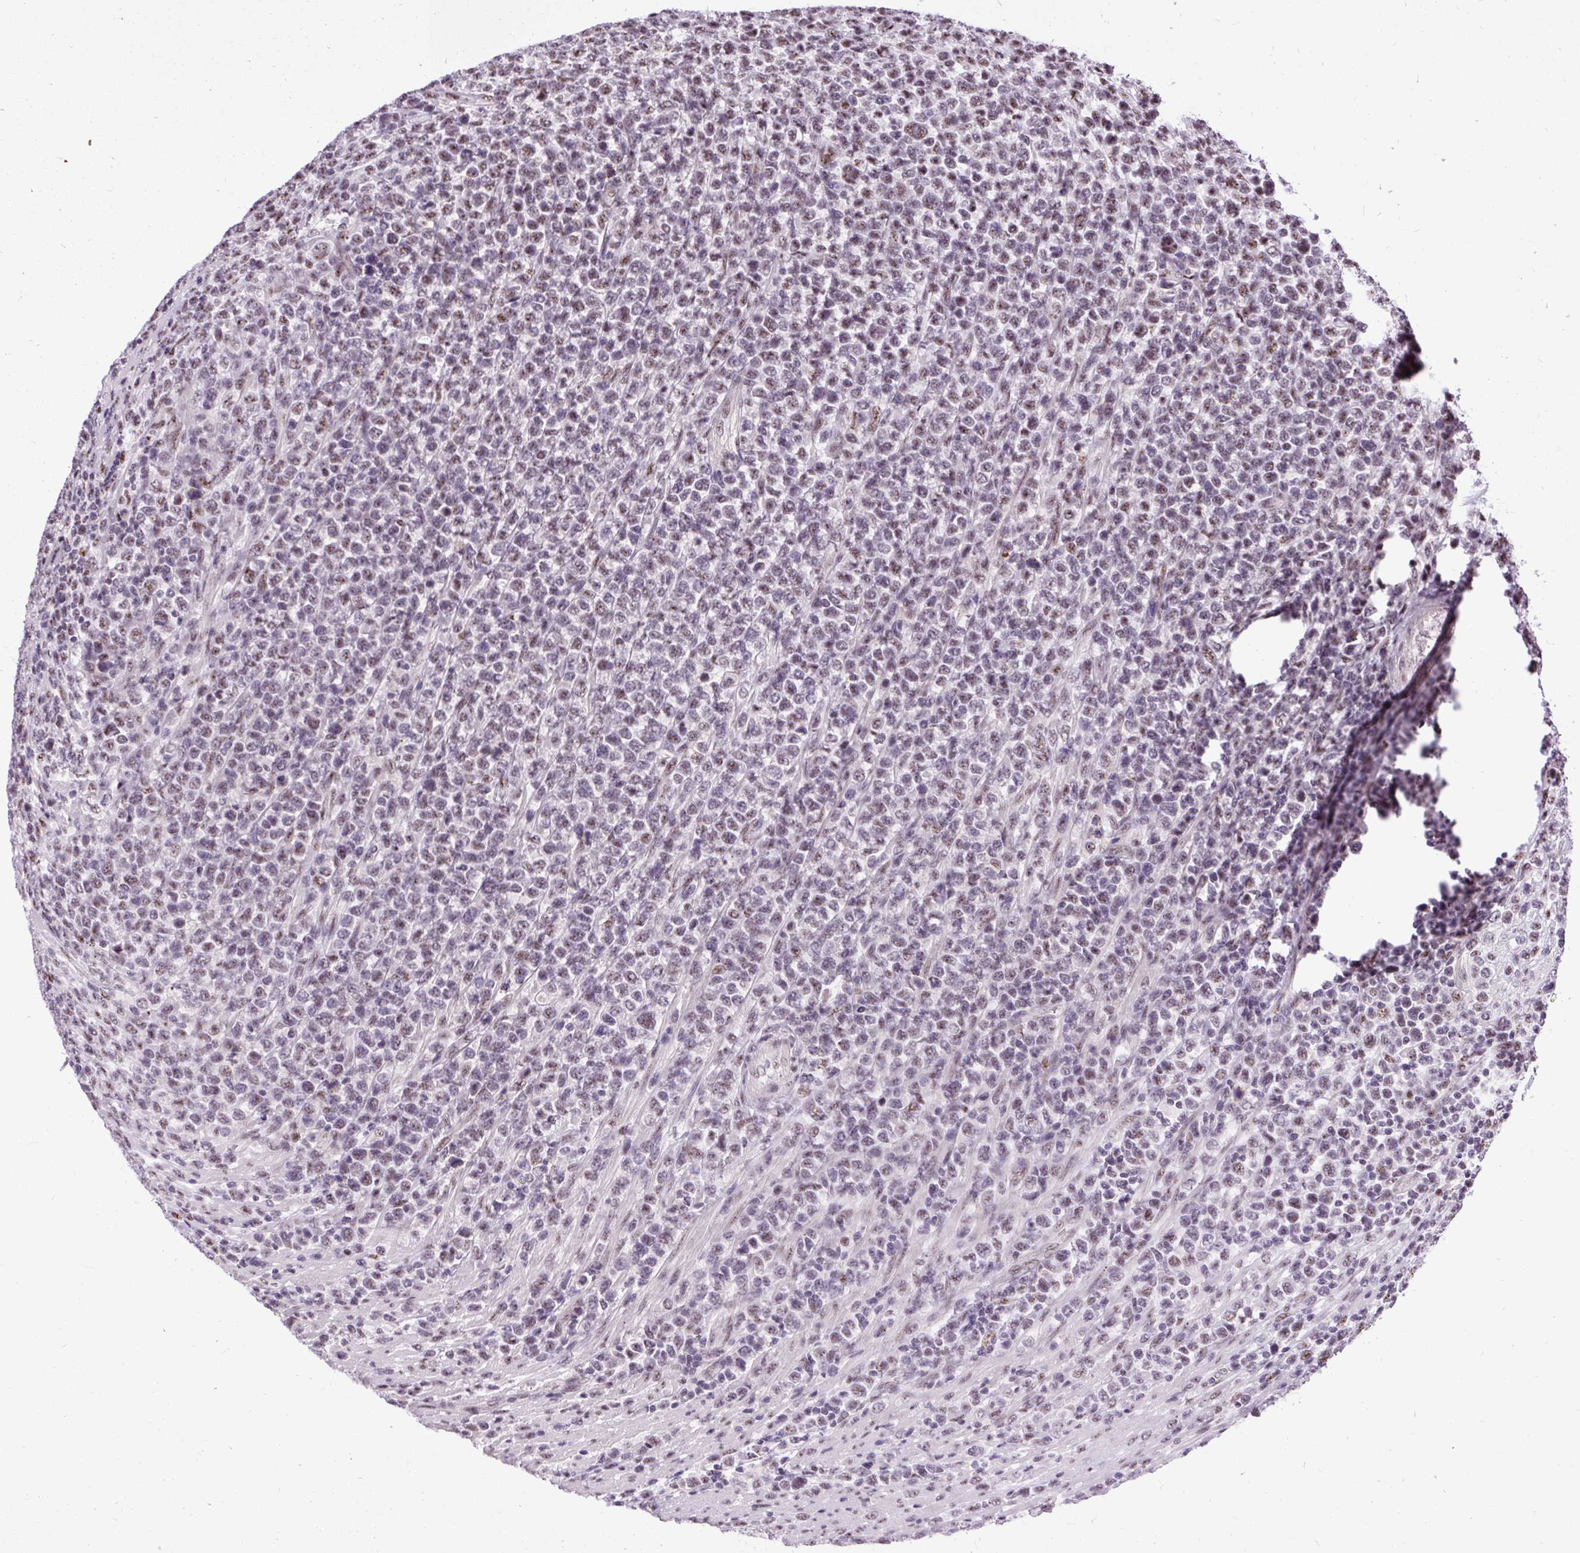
{"staining": {"intensity": "weak", "quantity": "<25%", "location": "nuclear"}, "tissue": "lymphoma", "cell_type": "Tumor cells", "image_type": "cancer", "snomed": [{"axis": "morphology", "description": "Malignant lymphoma, non-Hodgkin's type, High grade"}, {"axis": "topography", "description": "Soft tissue"}], "caption": "Immunohistochemistry of lymphoma exhibits no positivity in tumor cells.", "gene": "SMC5", "patient": {"sex": "female", "age": 56}}